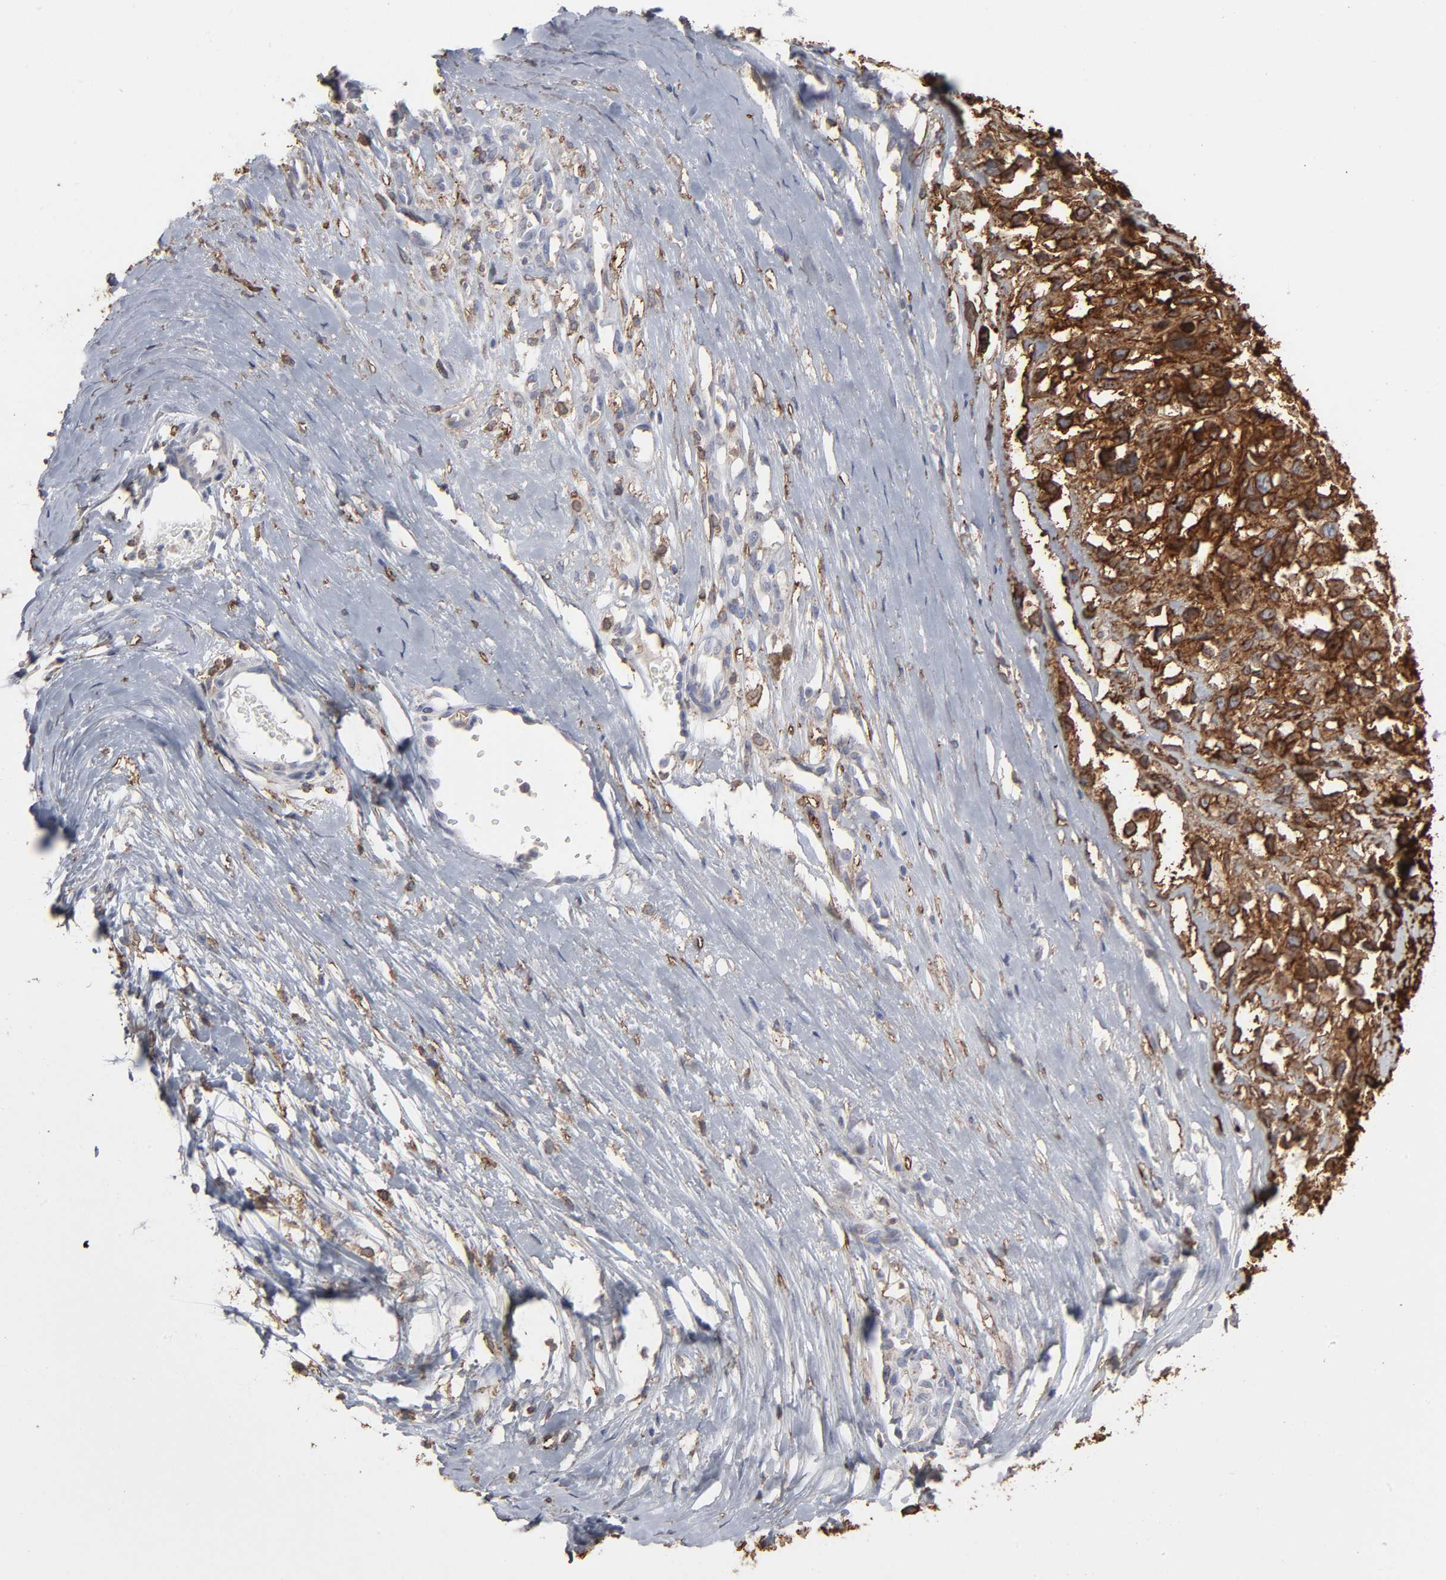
{"staining": {"intensity": "strong", "quantity": ">75%", "location": "cytoplasmic/membranous"}, "tissue": "melanoma", "cell_type": "Tumor cells", "image_type": "cancer", "snomed": [{"axis": "morphology", "description": "Malignant melanoma, Metastatic site"}, {"axis": "topography", "description": "Lymph node"}], "caption": "Melanoma stained for a protein (brown) reveals strong cytoplasmic/membranous positive positivity in approximately >75% of tumor cells.", "gene": "ANXA5", "patient": {"sex": "male", "age": 59}}